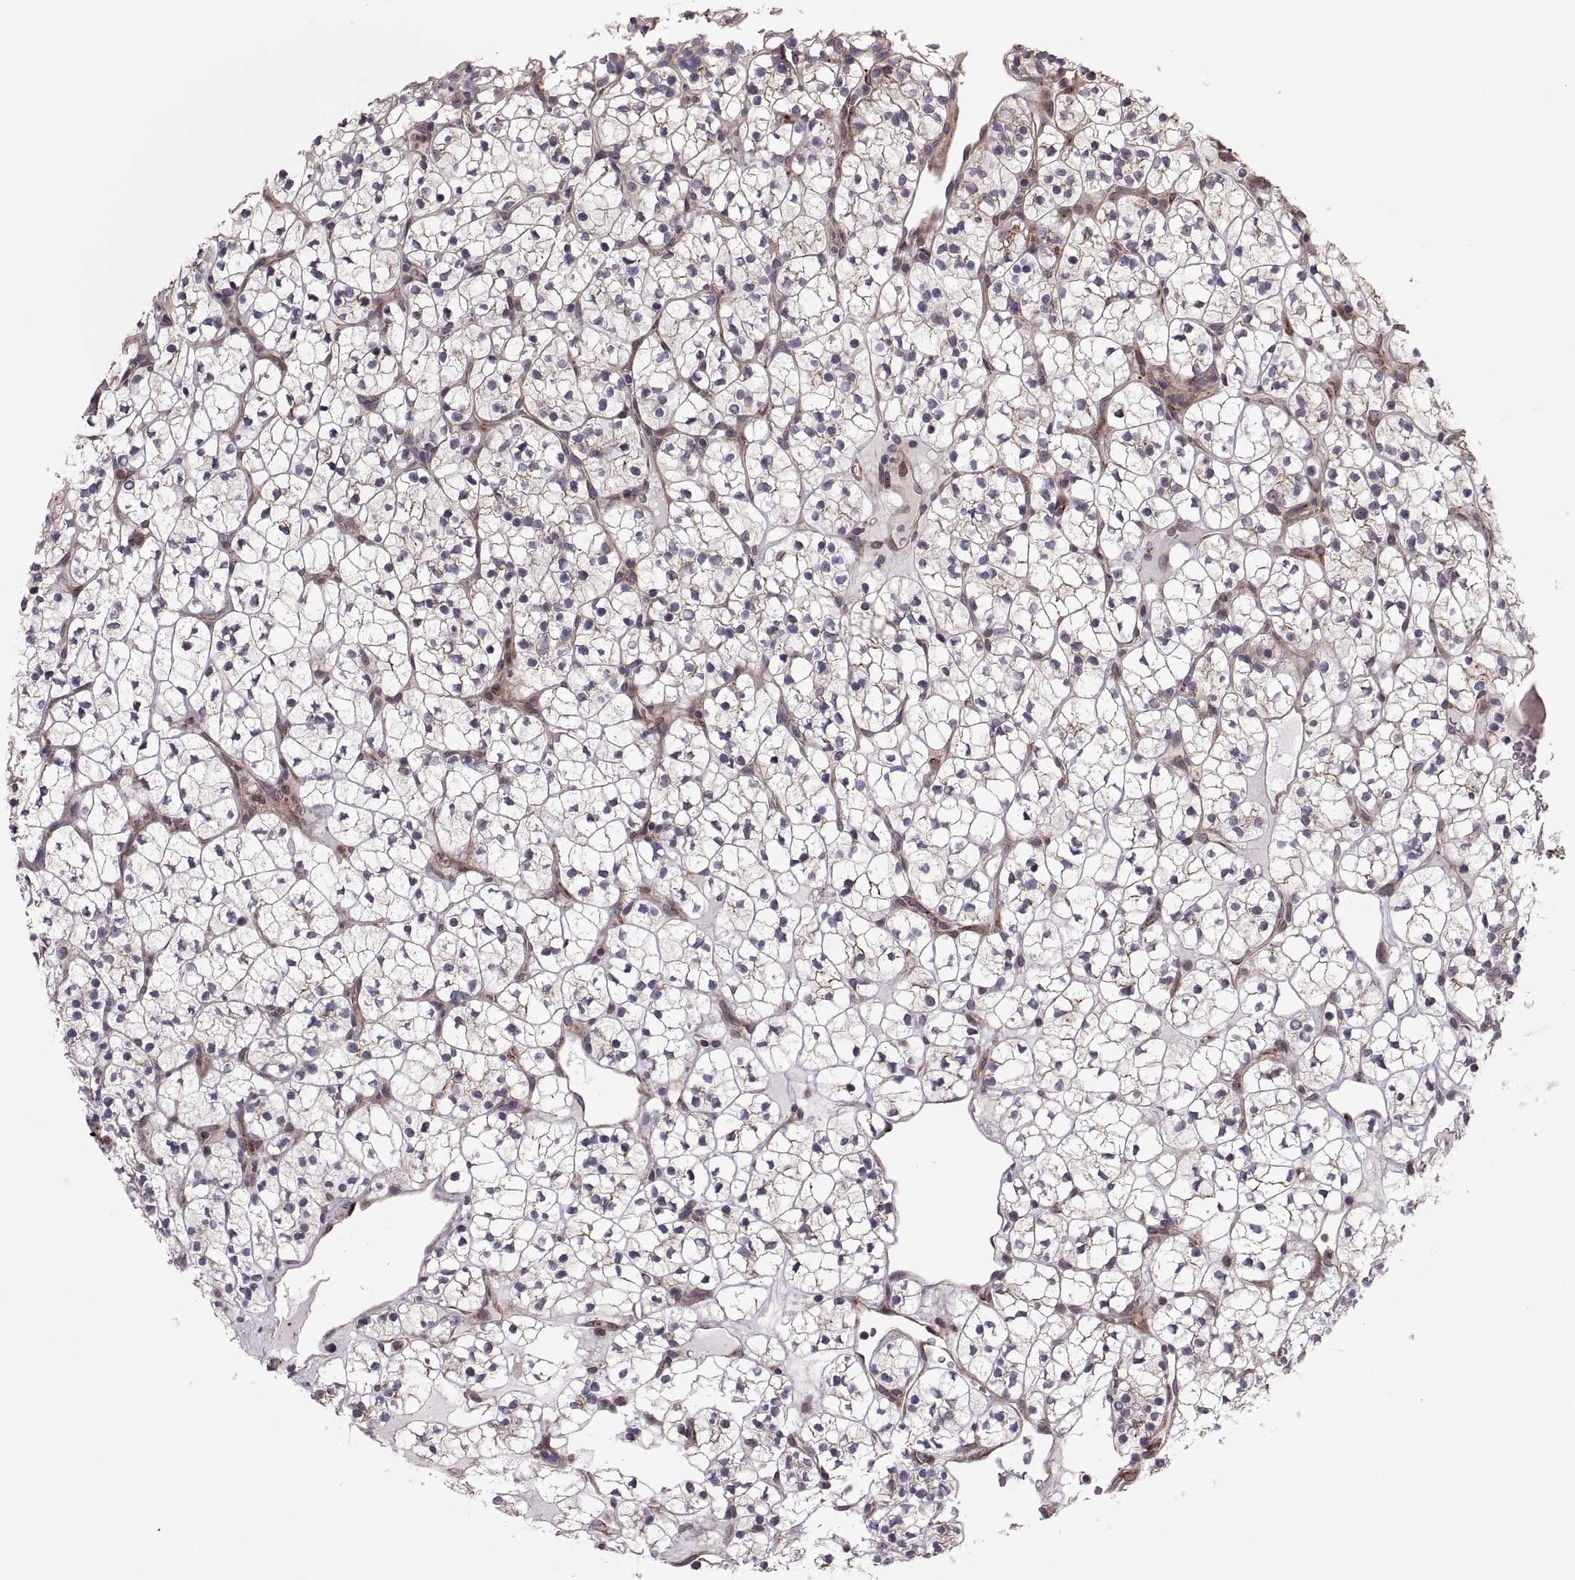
{"staining": {"intensity": "negative", "quantity": "none", "location": "none"}, "tissue": "renal cancer", "cell_type": "Tumor cells", "image_type": "cancer", "snomed": [{"axis": "morphology", "description": "Adenocarcinoma, NOS"}, {"axis": "topography", "description": "Kidney"}], "caption": "Immunohistochemical staining of human adenocarcinoma (renal) demonstrates no significant staining in tumor cells.", "gene": "TESC", "patient": {"sex": "female", "age": 89}}